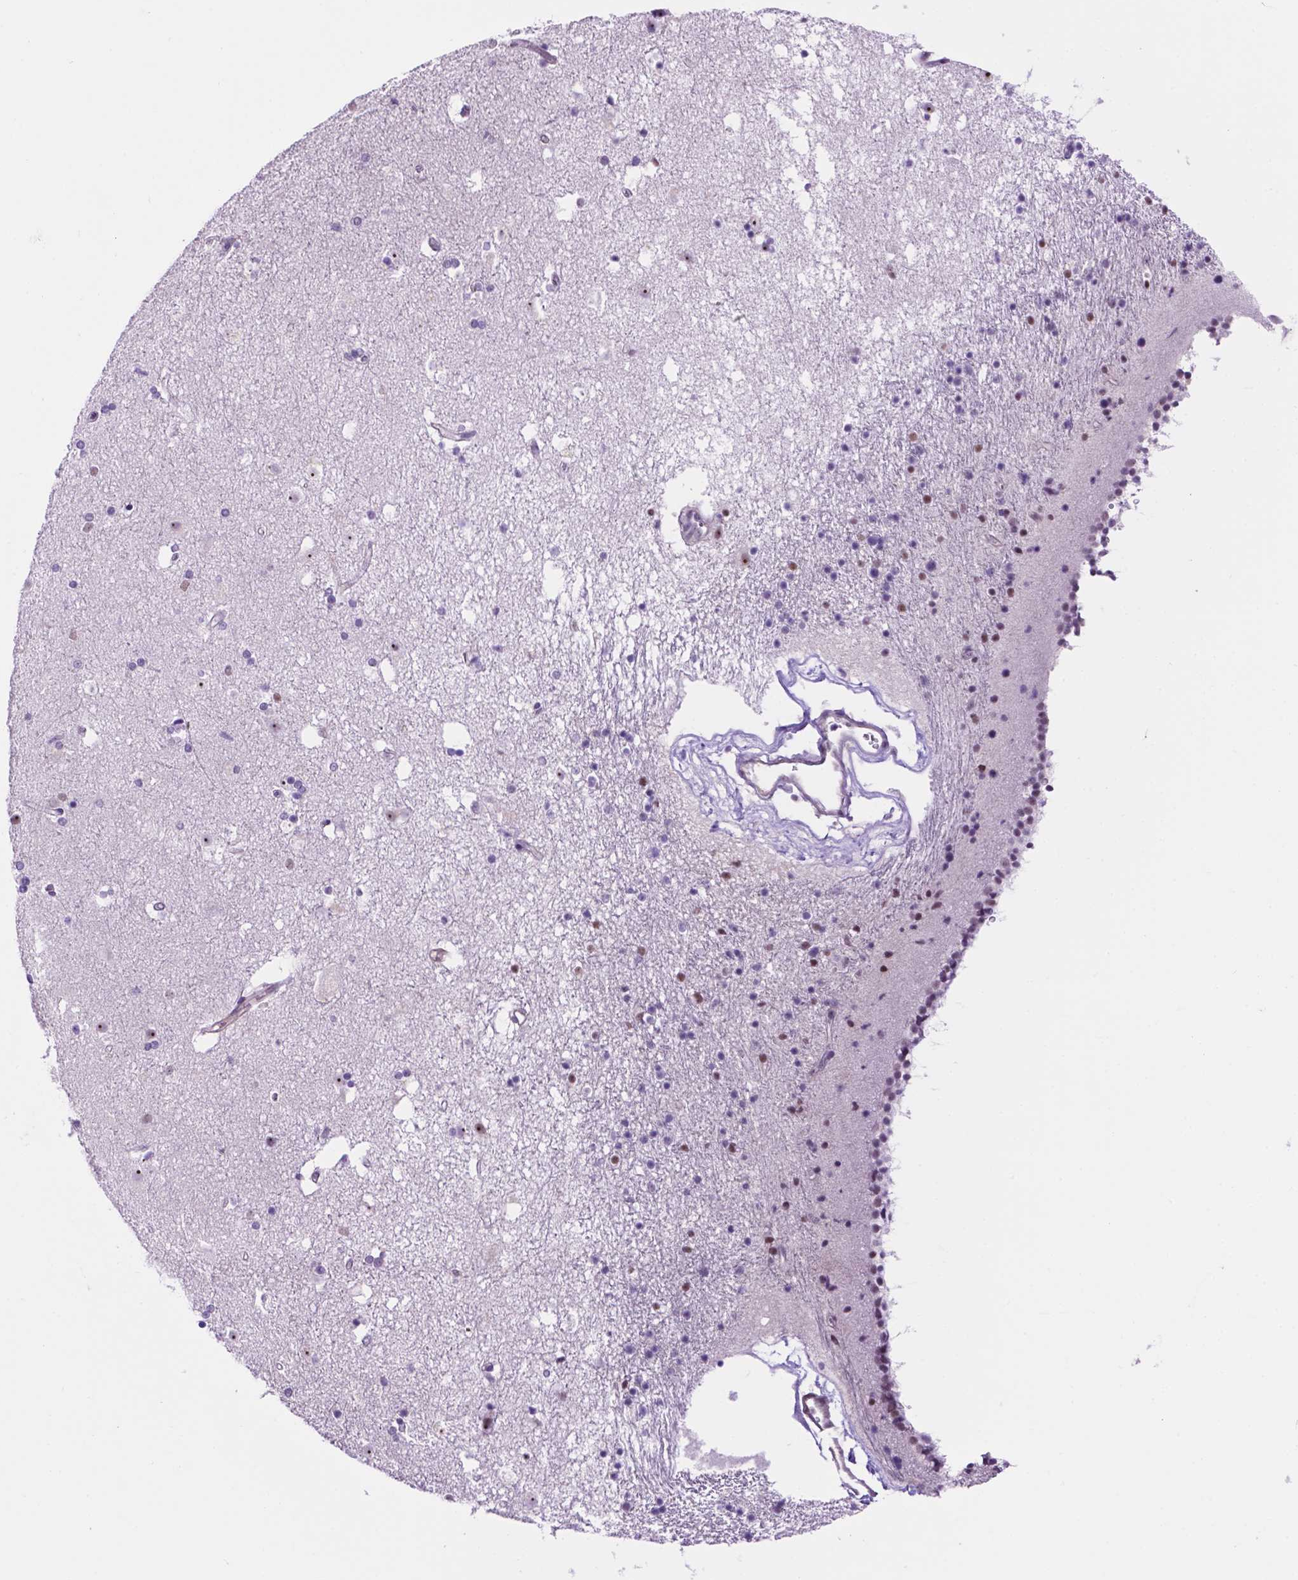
{"staining": {"intensity": "negative", "quantity": "none", "location": "none"}, "tissue": "caudate", "cell_type": "Glial cells", "image_type": "normal", "snomed": [{"axis": "morphology", "description": "Normal tissue, NOS"}, {"axis": "topography", "description": "Lateral ventricle wall"}], "caption": "Protein analysis of unremarkable caudate demonstrates no significant staining in glial cells. (DAB (3,3'-diaminobenzidine) IHC visualized using brightfield microscopy, high magnification).", "gene": "TACSTD2", "patient": {"sex": "female", "age": 71}}